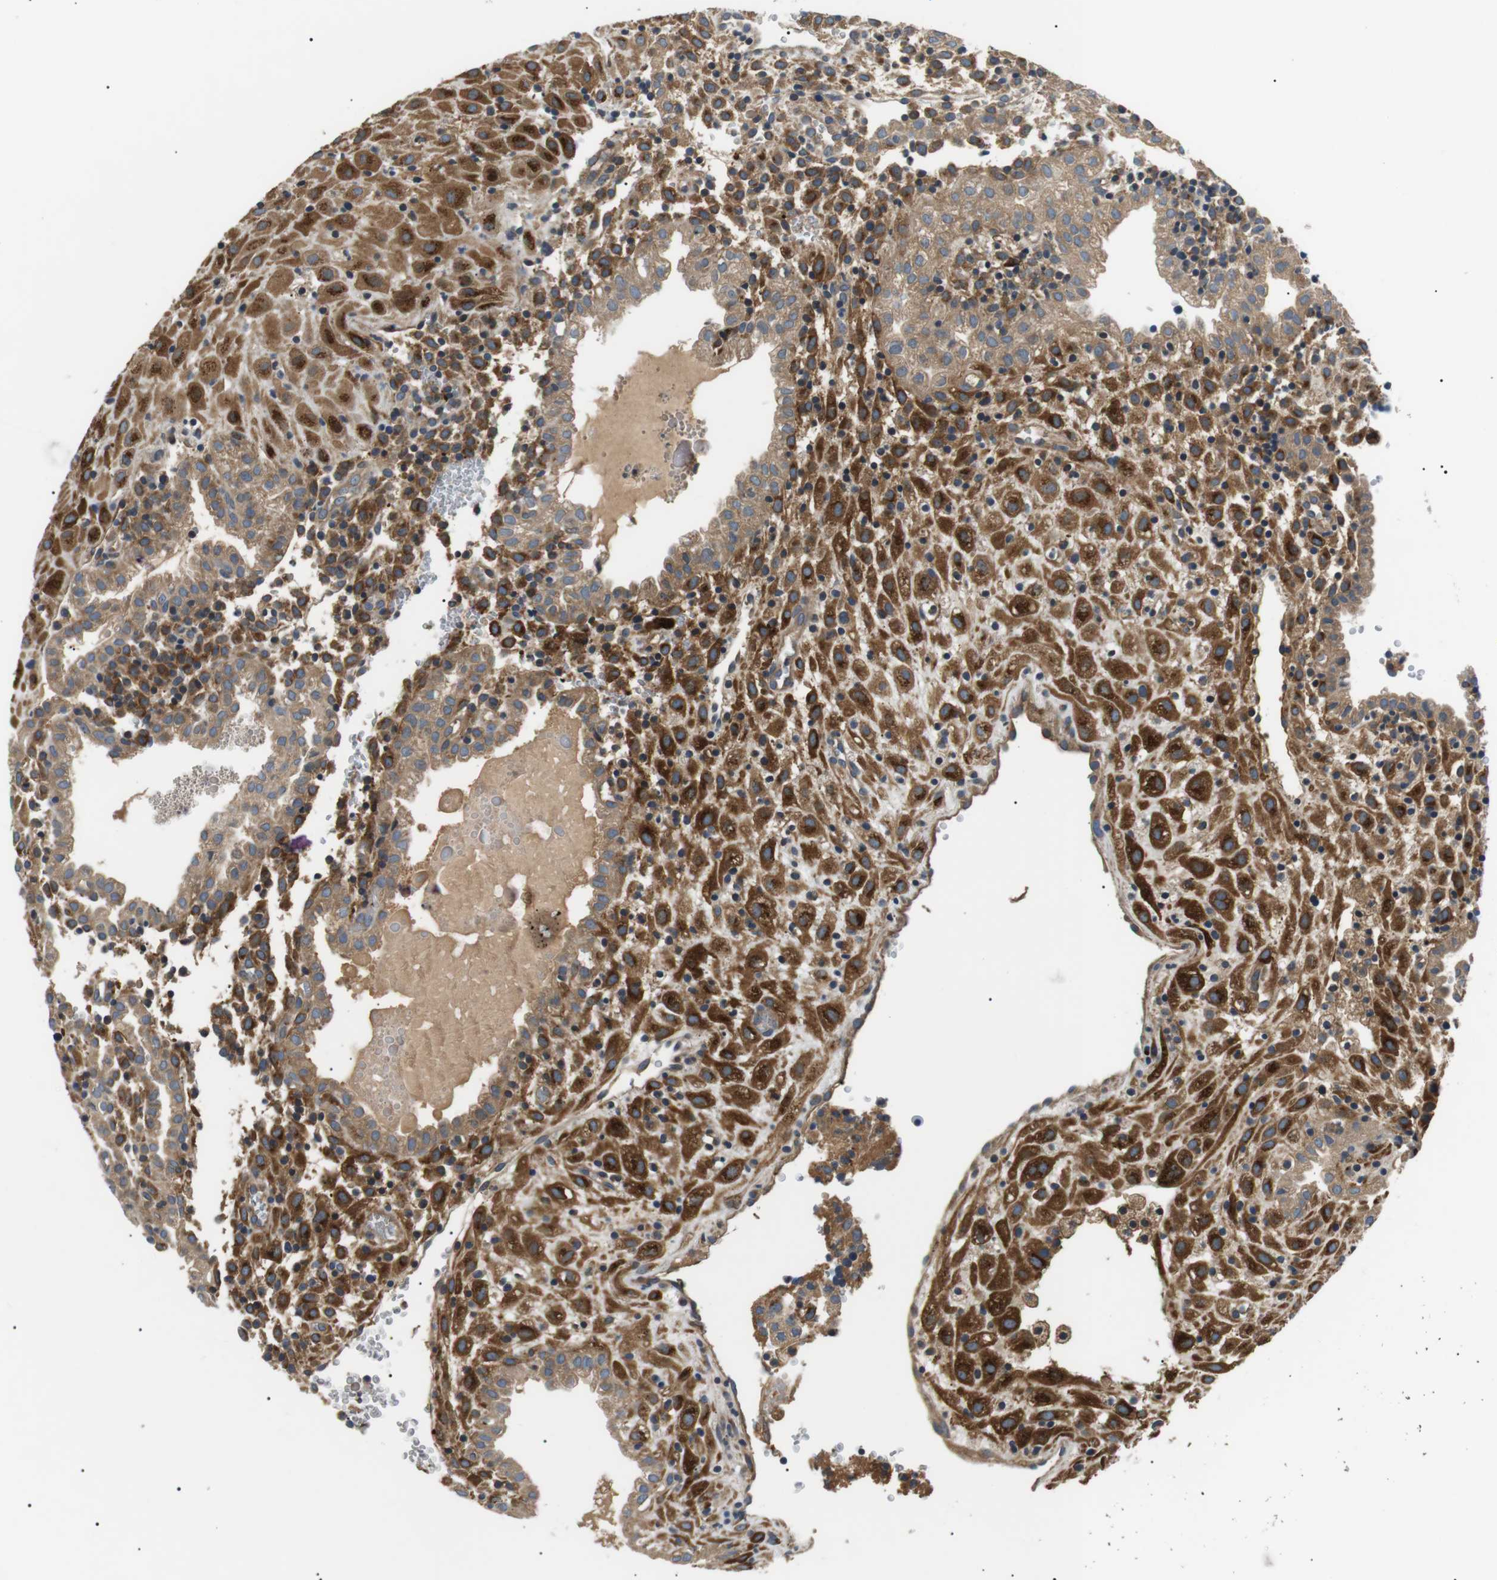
{"staining": {"intensity": "strong", "quantity": ">75%", "location": "cytoplasmic/membranous"}, "tissue": "placenta", "cell_type": "Decidual cells", "image_type": "normal", "snomed": [{"axis": "morphology", "description": "Normal tissue, NOS"}, {"axis": "topography", "description": "Placenta"}], "caption": "Human placenta stained with a brown dye exhibits strong cytoplasmic/membranous positive positivity in about >75% of decidual cells.", "gene": "DIPK1A", "patient": {"sex": "female", "age": 18}}